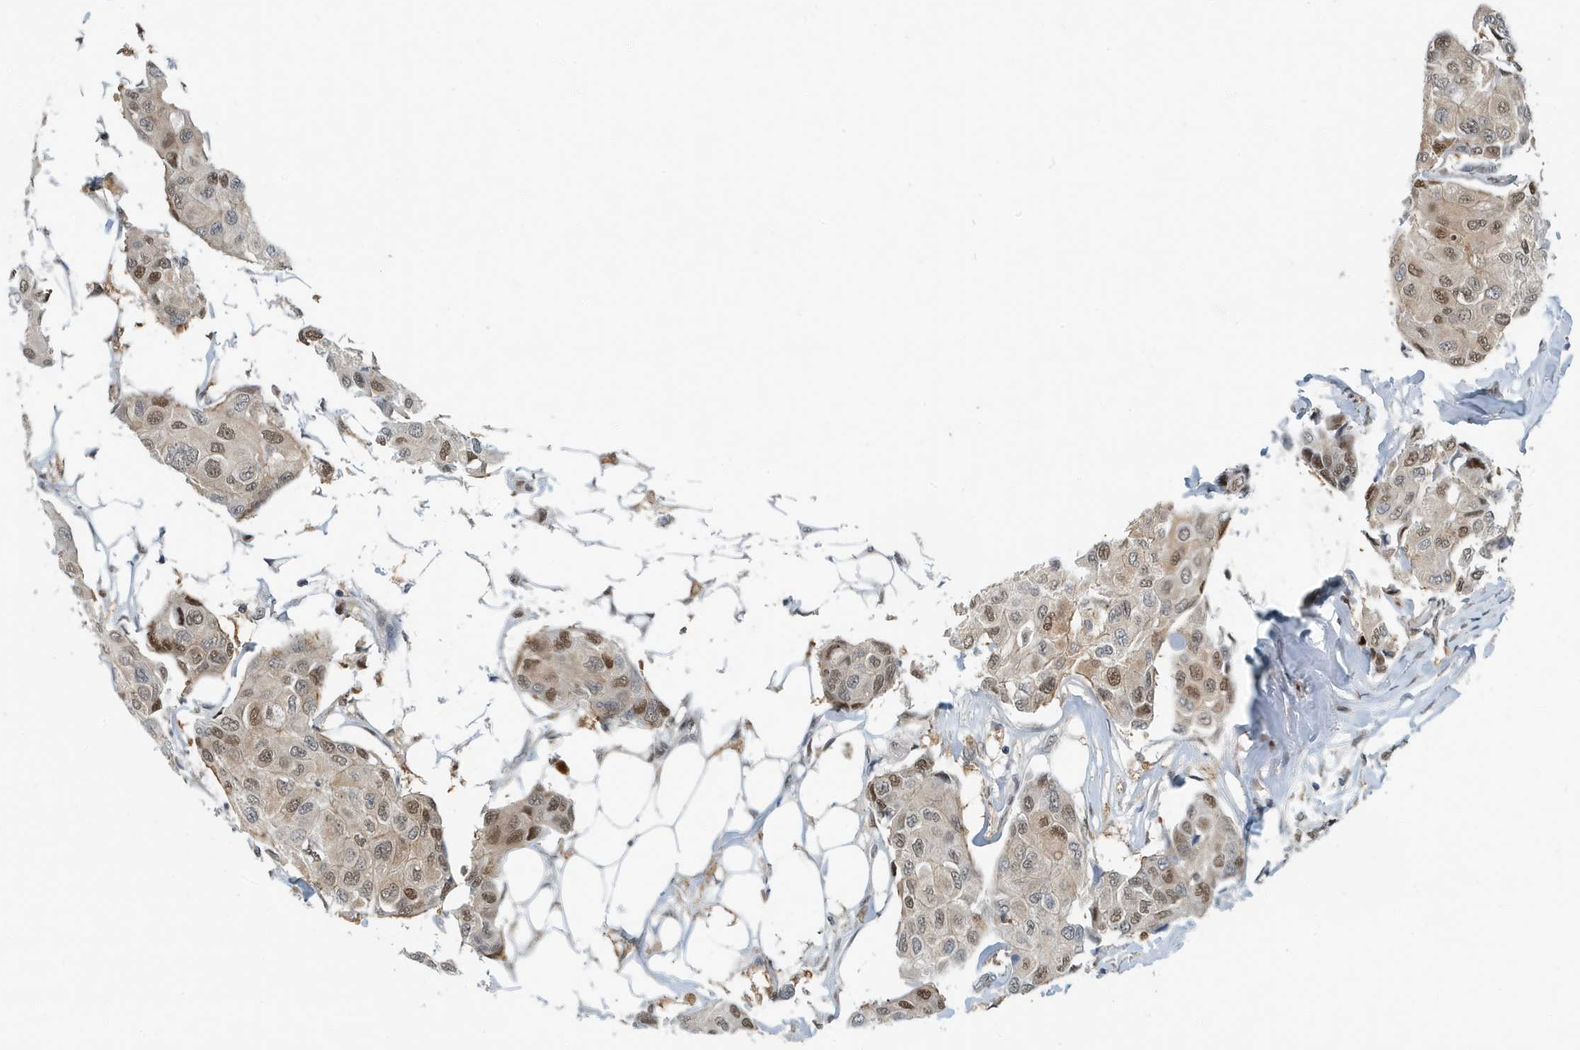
{"staining": {"intensity": "moderate", "quantity": ">75%", "location": "nuclear"}, "tissue": "breast cancer", "cell_type": "Tumor cells", "image_type": "cancer", "snomed": [{"axis": "morphology", "description": "Duct carcinoma"}, {"axis": "topography", "description": "Breast"}], "caption": "Protein analysis of breast cancer tissue shows moderate nuclear staining in approximately >75% of tumor cells.", "gene": "KIF15", "patient": {"sex": "female", "age": 80}}